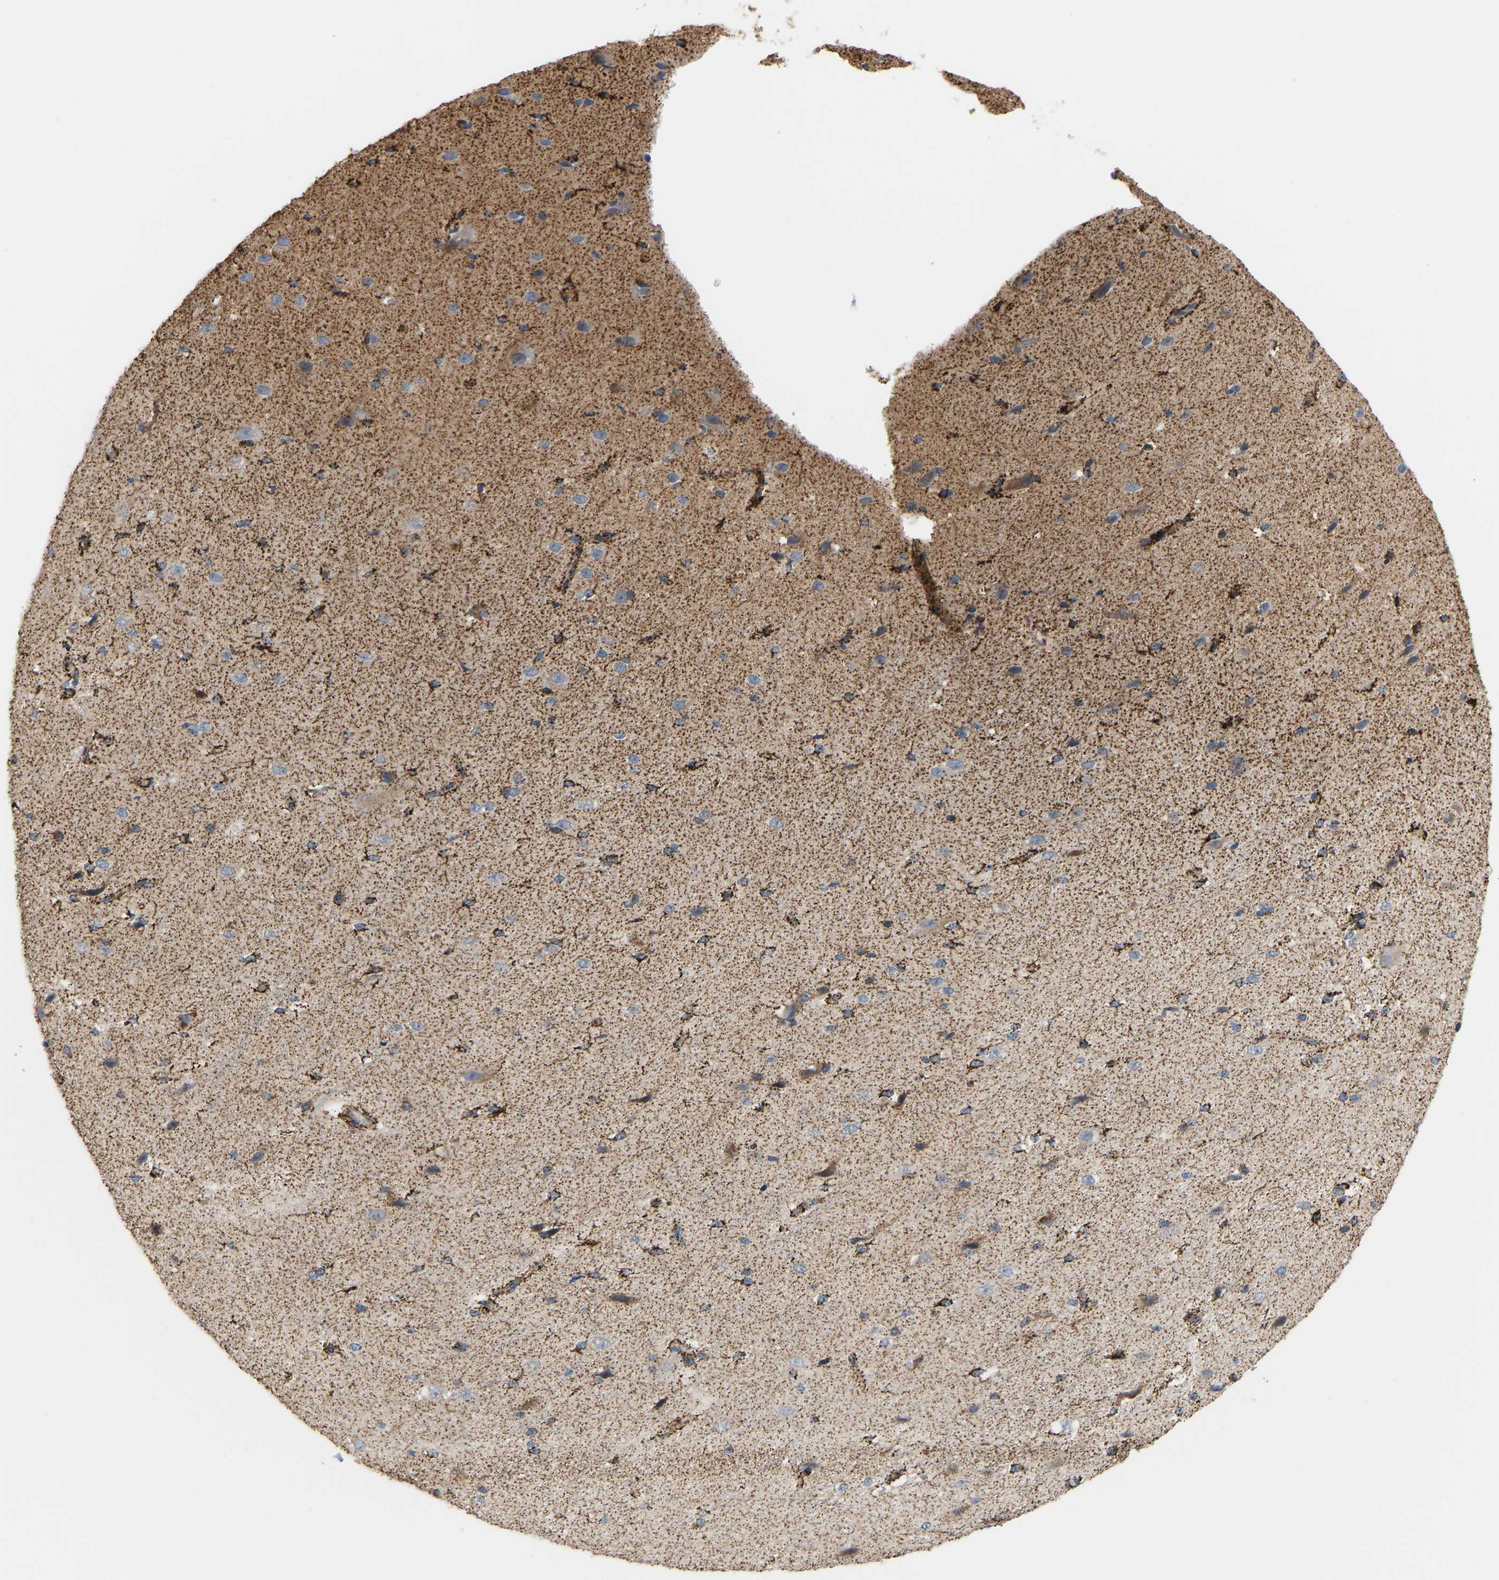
{"staining": {"intensity": "weak", "quantity": ">75%", "location": "cytoplasmic/membranous"}, "tissue": "cerebral cortex", "cell_type": "Endothelial cells", "image_type": "normal", "snomed": [{"axis": "morphology", "description": "Normal tissue, NOS"}, {"axis": "morphology", "description": "Developmental malformation"}, {"axis": "topography", "description": "Cerebral cortex"}], "caption": "A brown stain highlights weak cytoplasmic/membranous staining of a protein in endothelial cells of benign human cerebral cortex.", "gene": "GPSM2", "patient": {"sex": "female", "age": 30}}